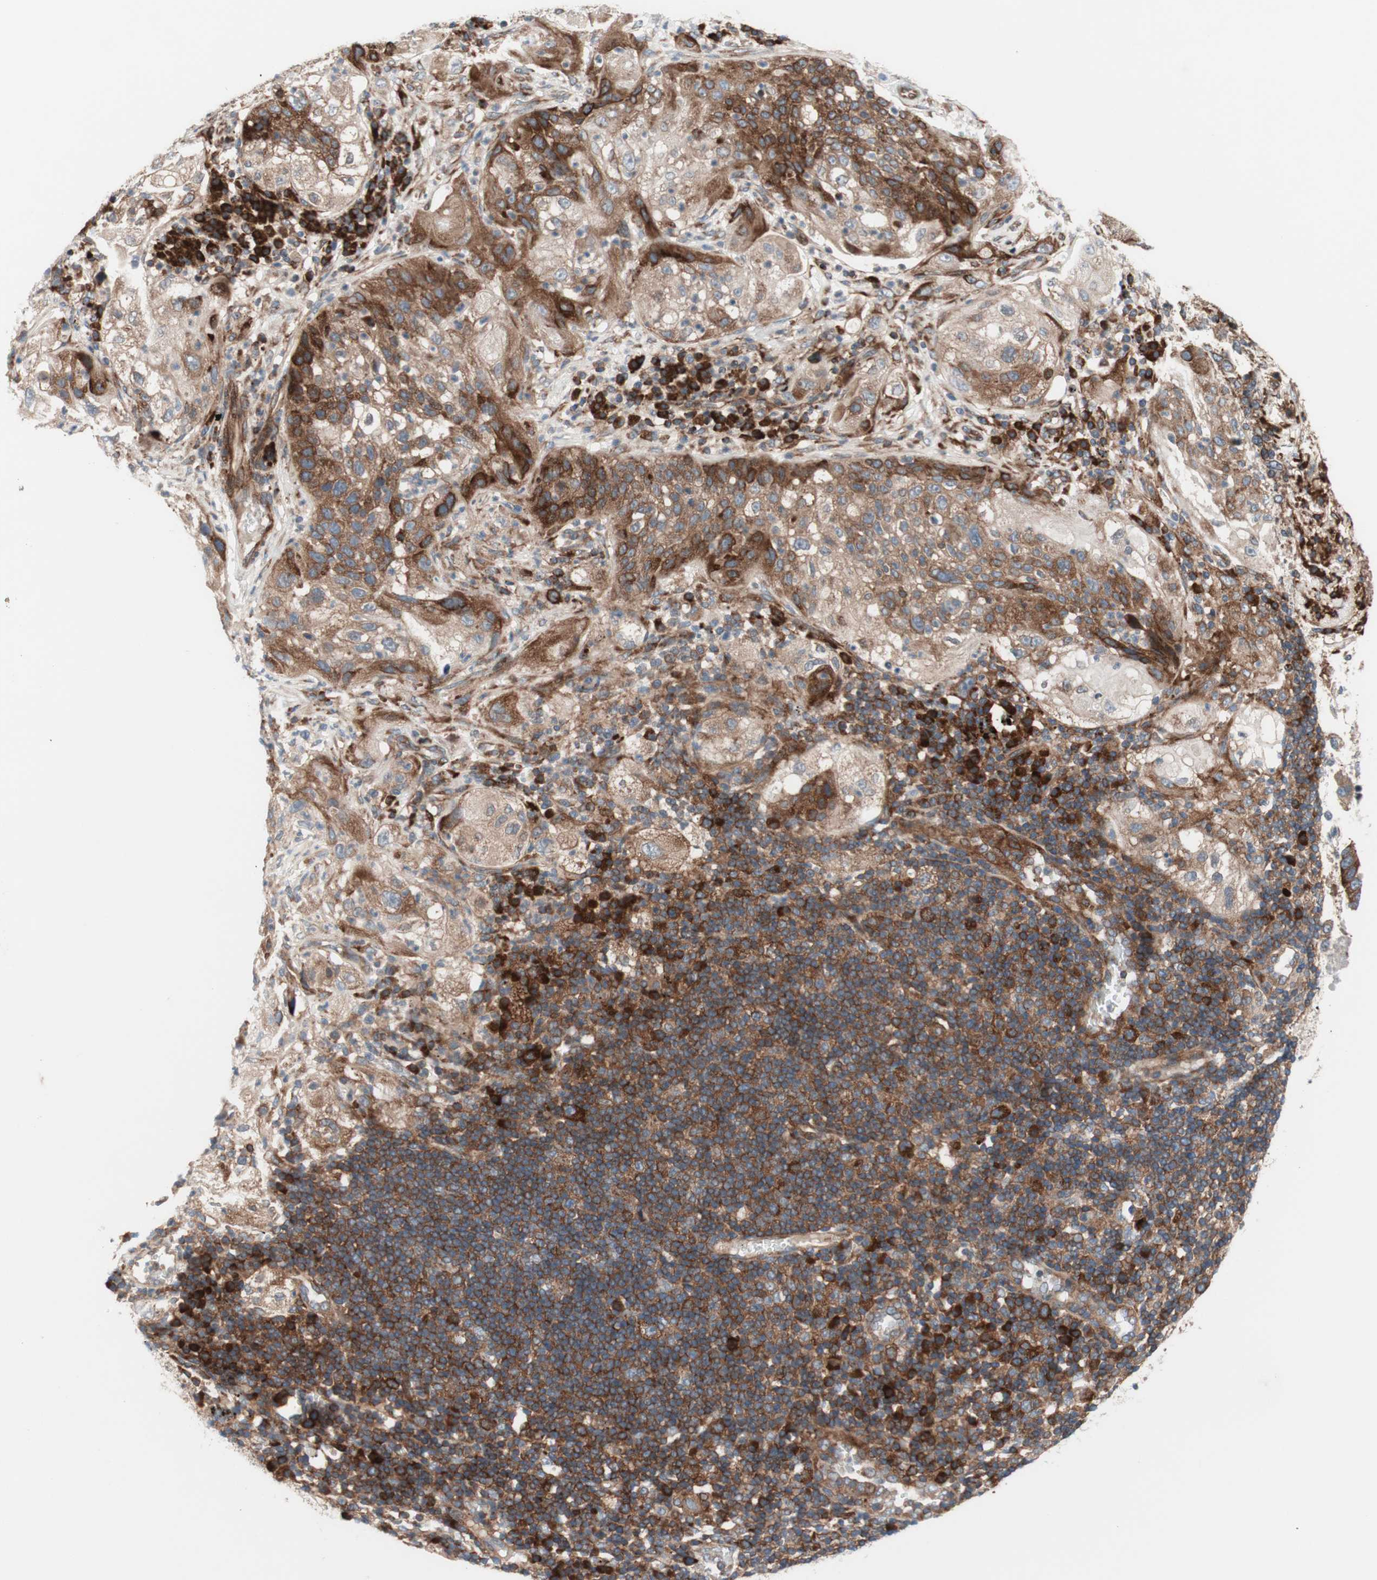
{"staining": {"intensity": "moderate", "quantity": ">75%", "location": "cytoplasmic/membranous"}, "tissue": "lung cancer", "cell_type": "Tumor cells", "image_type": "cancer", "snomed": [{"axis": "morphology", "description": "Inflammation, NOS"}, {"axis": "morphology", "description": "Squamous cell carcinoma, NOS"}, {"axis": "topography", "description": "Lymph node"}, {"axis": "topography", "description": "Soft tissue"}, {"axis": "topography", "description": "Lung"}], "caption": "Lung squamous cell carcinoma stained with DAB (3,3'-diaminobenzidine) IHC shows medium levels of moderate cytoplasmic/membranous expression in about >75% of tumor cells.", "gene": "CCN4", "patient": {"sex": "male", "age": 66}}